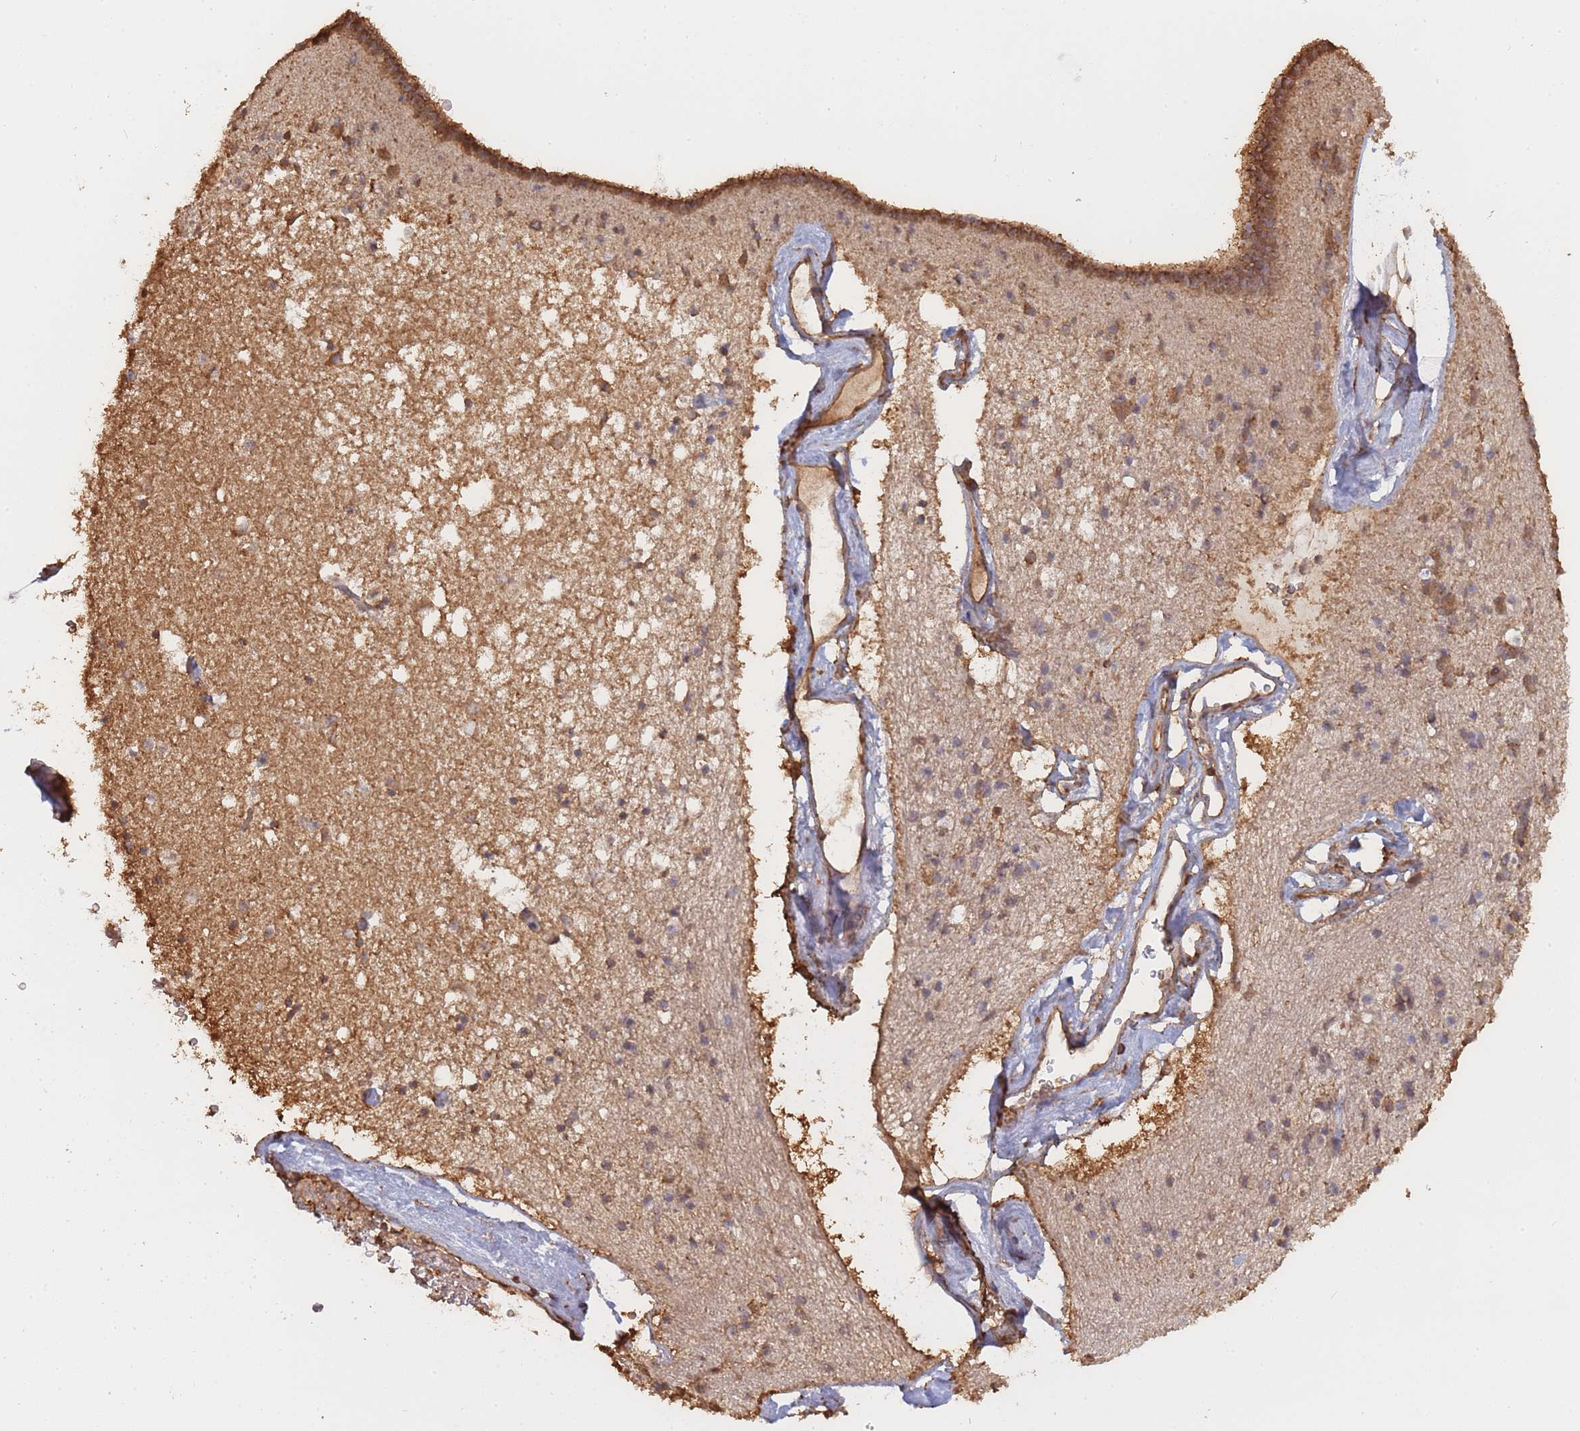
{"staining": {"intensity": "negative", "quantity": "none", "location": "none"}, "tissue": "caudate", "cell_type": "Glial cells", "image_type": "normal", "snomed": [{"axis": "morphology", "description": "Normal tissue, NOS"}, {"axis": "topography", "description": "Lateral ventricle wall"}], "caption": "Immunohistochemical staining of normal human caudate reveals no significant expression in glial cells. (Stains: DAB (3,3'-diaminobenzidine) immunohistochemistry with hematoxylin counter stain, Microscopy: brightfield microscopy at high magnification).", "gene": "METRN", "patient": {"sex": "male", "age": 58}}